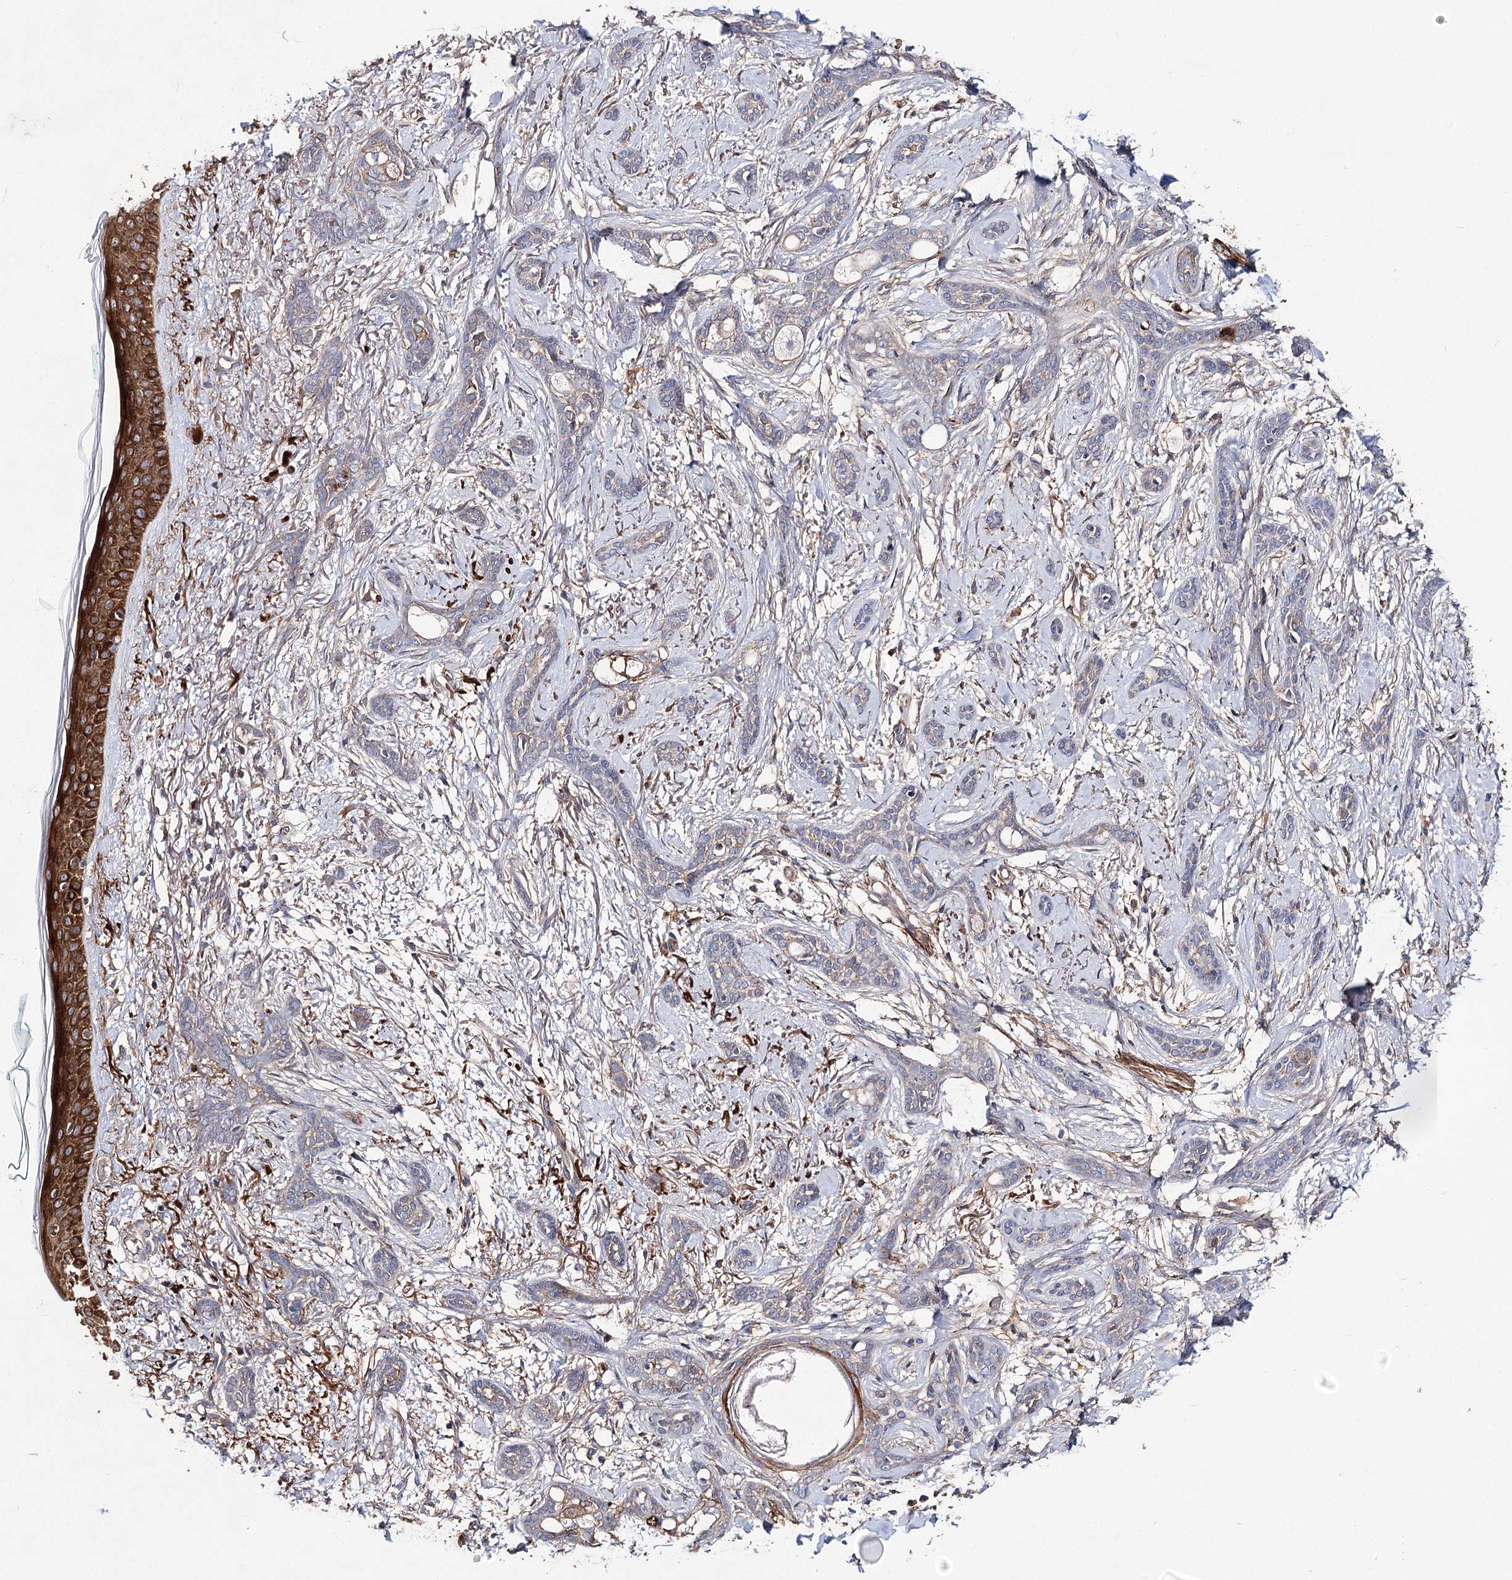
{"staining": {"intensity": "weak", "quantity": "<25%", "location": "cytoplasmic/membranous"}, "tissue": "skin cancer", "cell_type": "Tumor cells", "image_type": "cancer", "snomed": [{"axis": "morphology", "description": "Basal cell carcinoma"}, {"axis": "morphology", "description": "Adnexal tumor, benign"}, {"axis": "topography", "description": "Skin"}], "caption": "Tumor cells show no significant expression in skin cancer (benign adnexal tumor).", "gene": "TMEM218", "patient": {"sex": "female", "age": 42}}